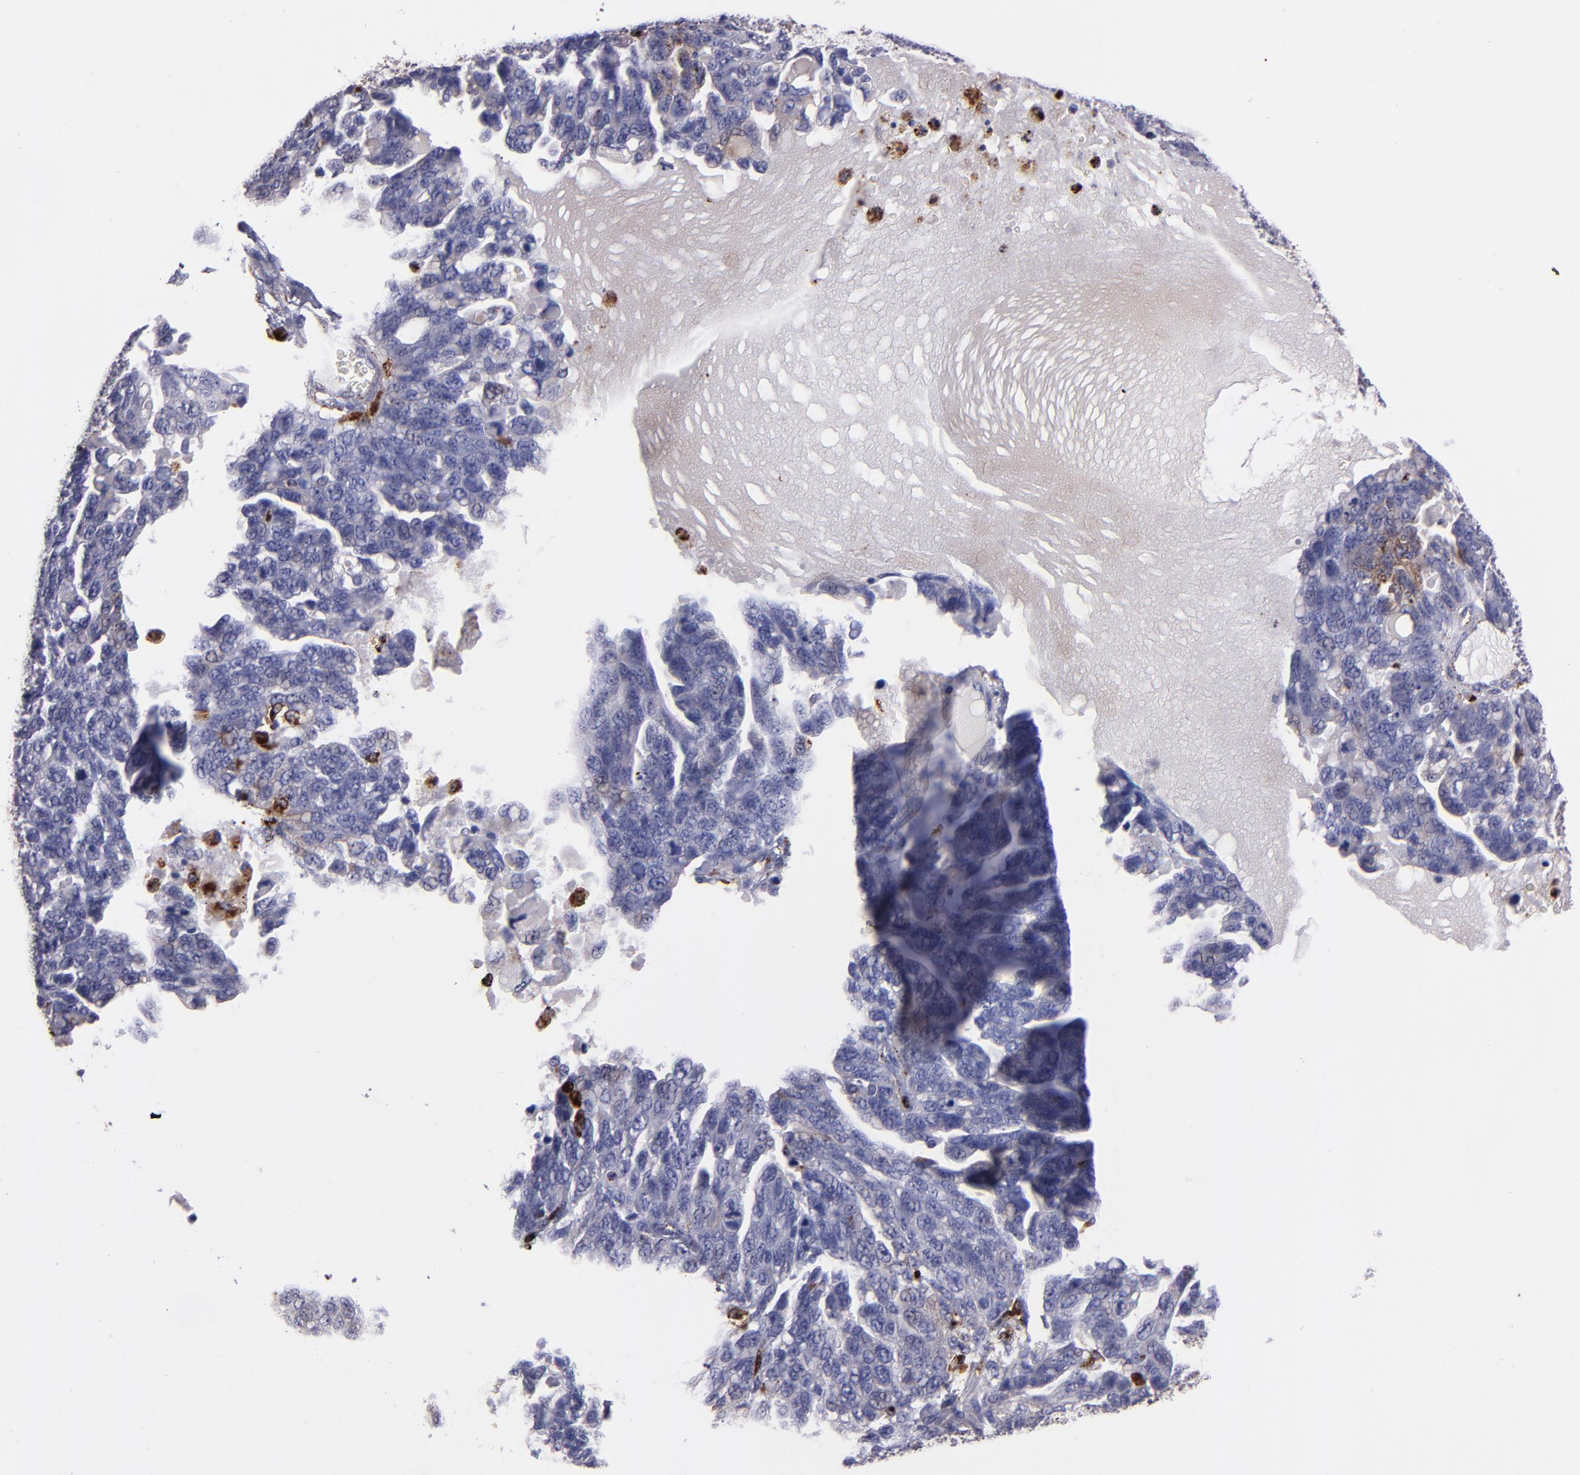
{"staining": {"intensity": "negative", "quantity": "none", "location": "none"}, "tissue": "ovarian cancer", "cell_type": "Tumor cells", "image_type": "cancer", "snomed": [{"axis": "morphology", "description": "Cystadenocarcinoma, serous, NOS"}, {"axis": "topography", "description": "Ovary"}], "caption": "Protein analysis of ovarian serous cystadenocarcinoma shows no significant expression in tumor cells.", "gene": "CTSS", "patient": {"sex": "female", "age": 71}}